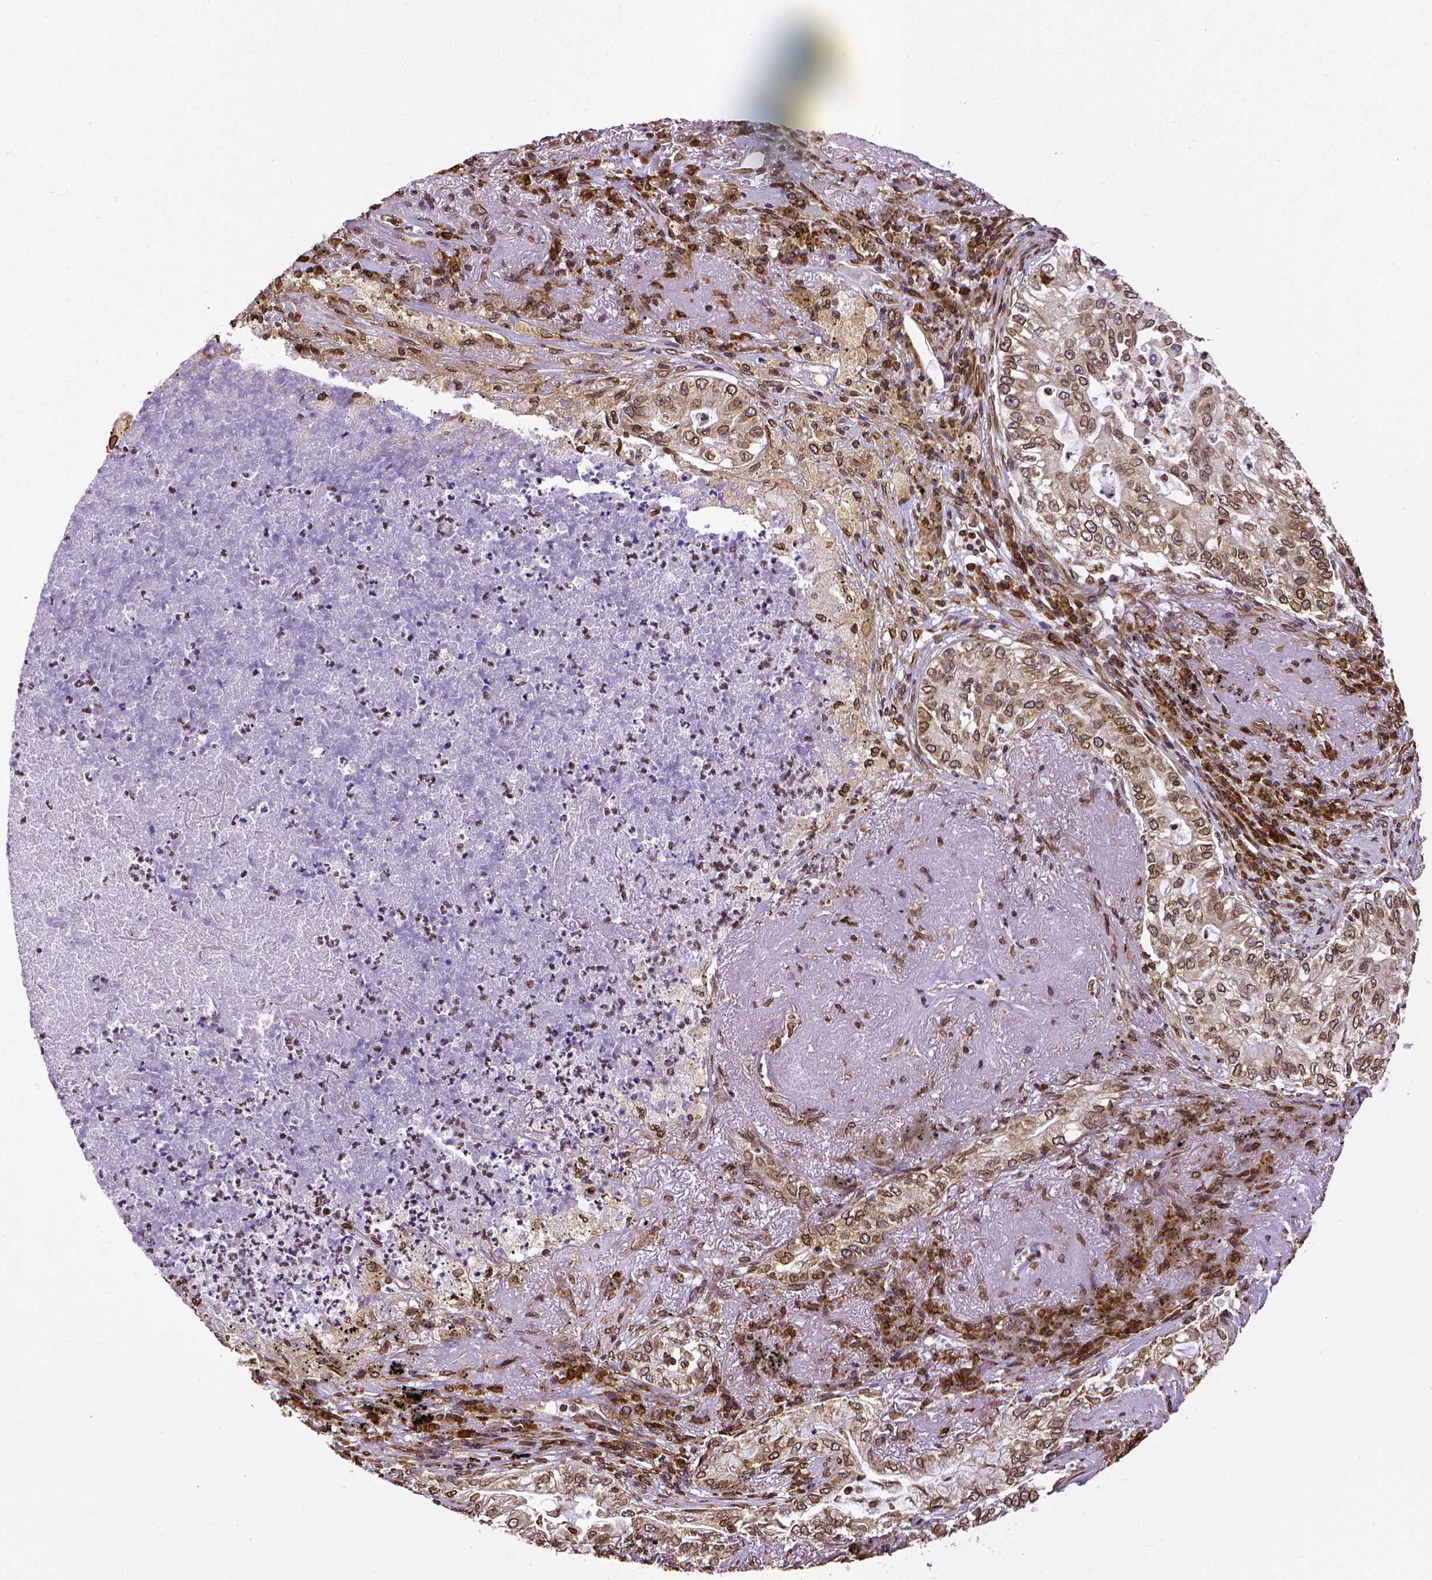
{"staining": {"intensity": "strong", "quantity": ">75%", "location": "cytoplasmic/membranous,nuclear"}, "tissue": "lung cancer", "cell_type": "Tumor cells", "image_type": "cancer", "snomed": [{"axis": "morphology", "description": "Adenocarcinoma, NOS"}, {"axis": "topography", "description": "Lung"}], "caption": "Brown immunohistochemical staining in adenocarcinoma (lung) reveals strong cytoplasmic/membranous and nuclear staining in about >75% of tumor cells.", "gene": "MTDH", "patient": {"sex": "female", "age": 73}}